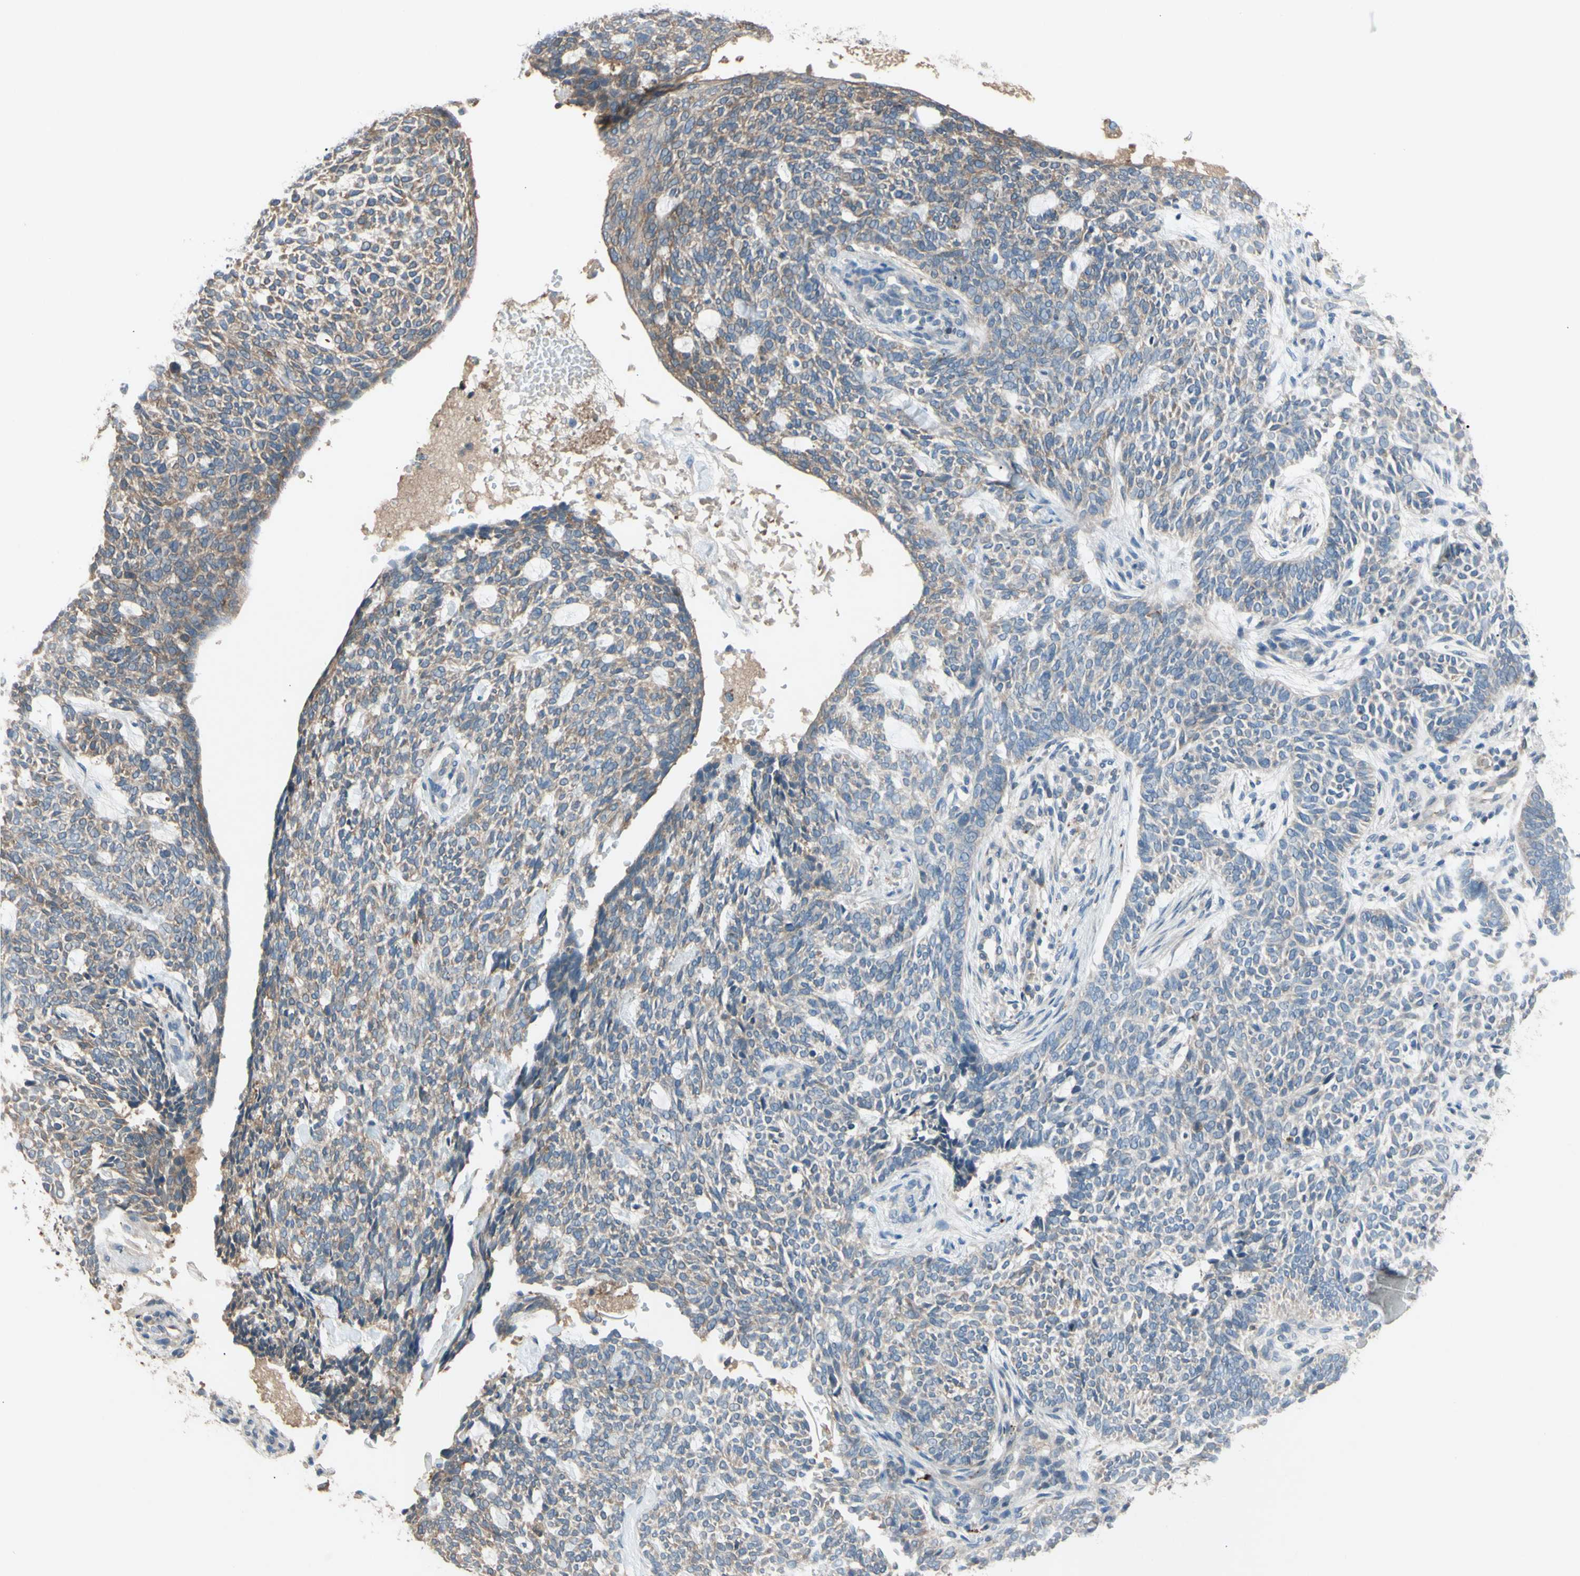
{"staining": {"intensity": "weak", "quantity": ">75%", "location": "cytoplasmic/membranous"}, "tissue": "skin cancer", "cell_type": "Tumor cells", "image_type": "cancer", "snomed": [{"axis": "morphology", "description": "Basal cell carcinoma"}, {"axis": "topography", "description": "Skin"}], "caption": "Protein staining reveals weak cytoplasmic/membranous expression in approximately >75% of tumor cells in skin cancer (basal cell carcinoma).", "gene": "AFP", "patient": {"sex": "male", "age": 87}}